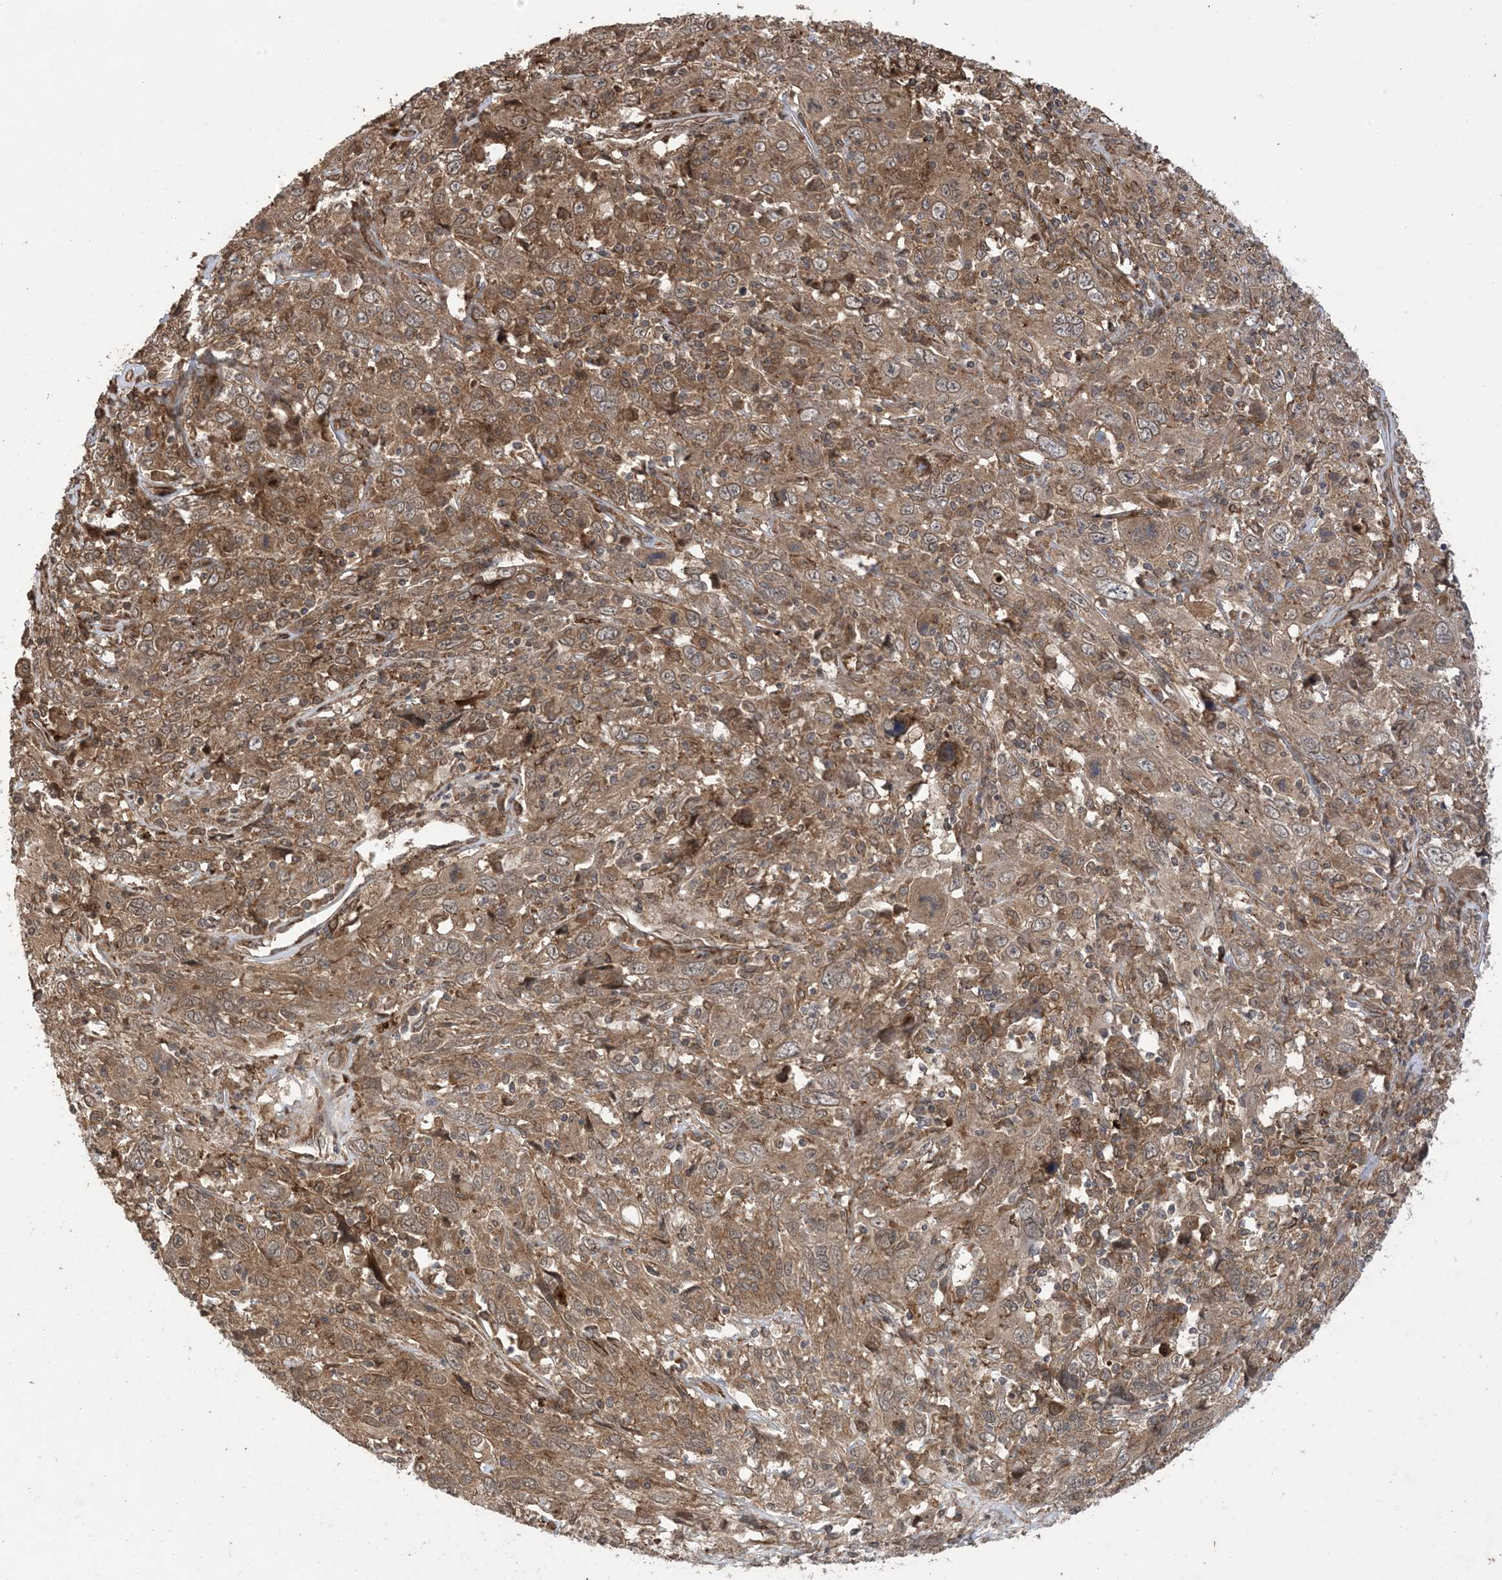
{"staining": {"intensity": "moderate", "quantity": ">75%", "location": "cytoplasmic/membranous"}, "tissue": "cervical cancer", "cell_type": "Tumor cells", "image_type": "cancer", "snomed": [{"axis": "morphology", "description": "Squamous cell carcinoma, NOS"}, {"axis": "topography", "description": "Cervix"}], "caption": "Immunohistochemical staining of cervical cancer reveals medium levels of moderate cytoplasmic/membranous expression in approximately >75% of tumor cells. (DAB IHC with brightfield microscopy, high magnification).", "gene": "ZNF511", "patient": {"sex": "female", "age": 46}}